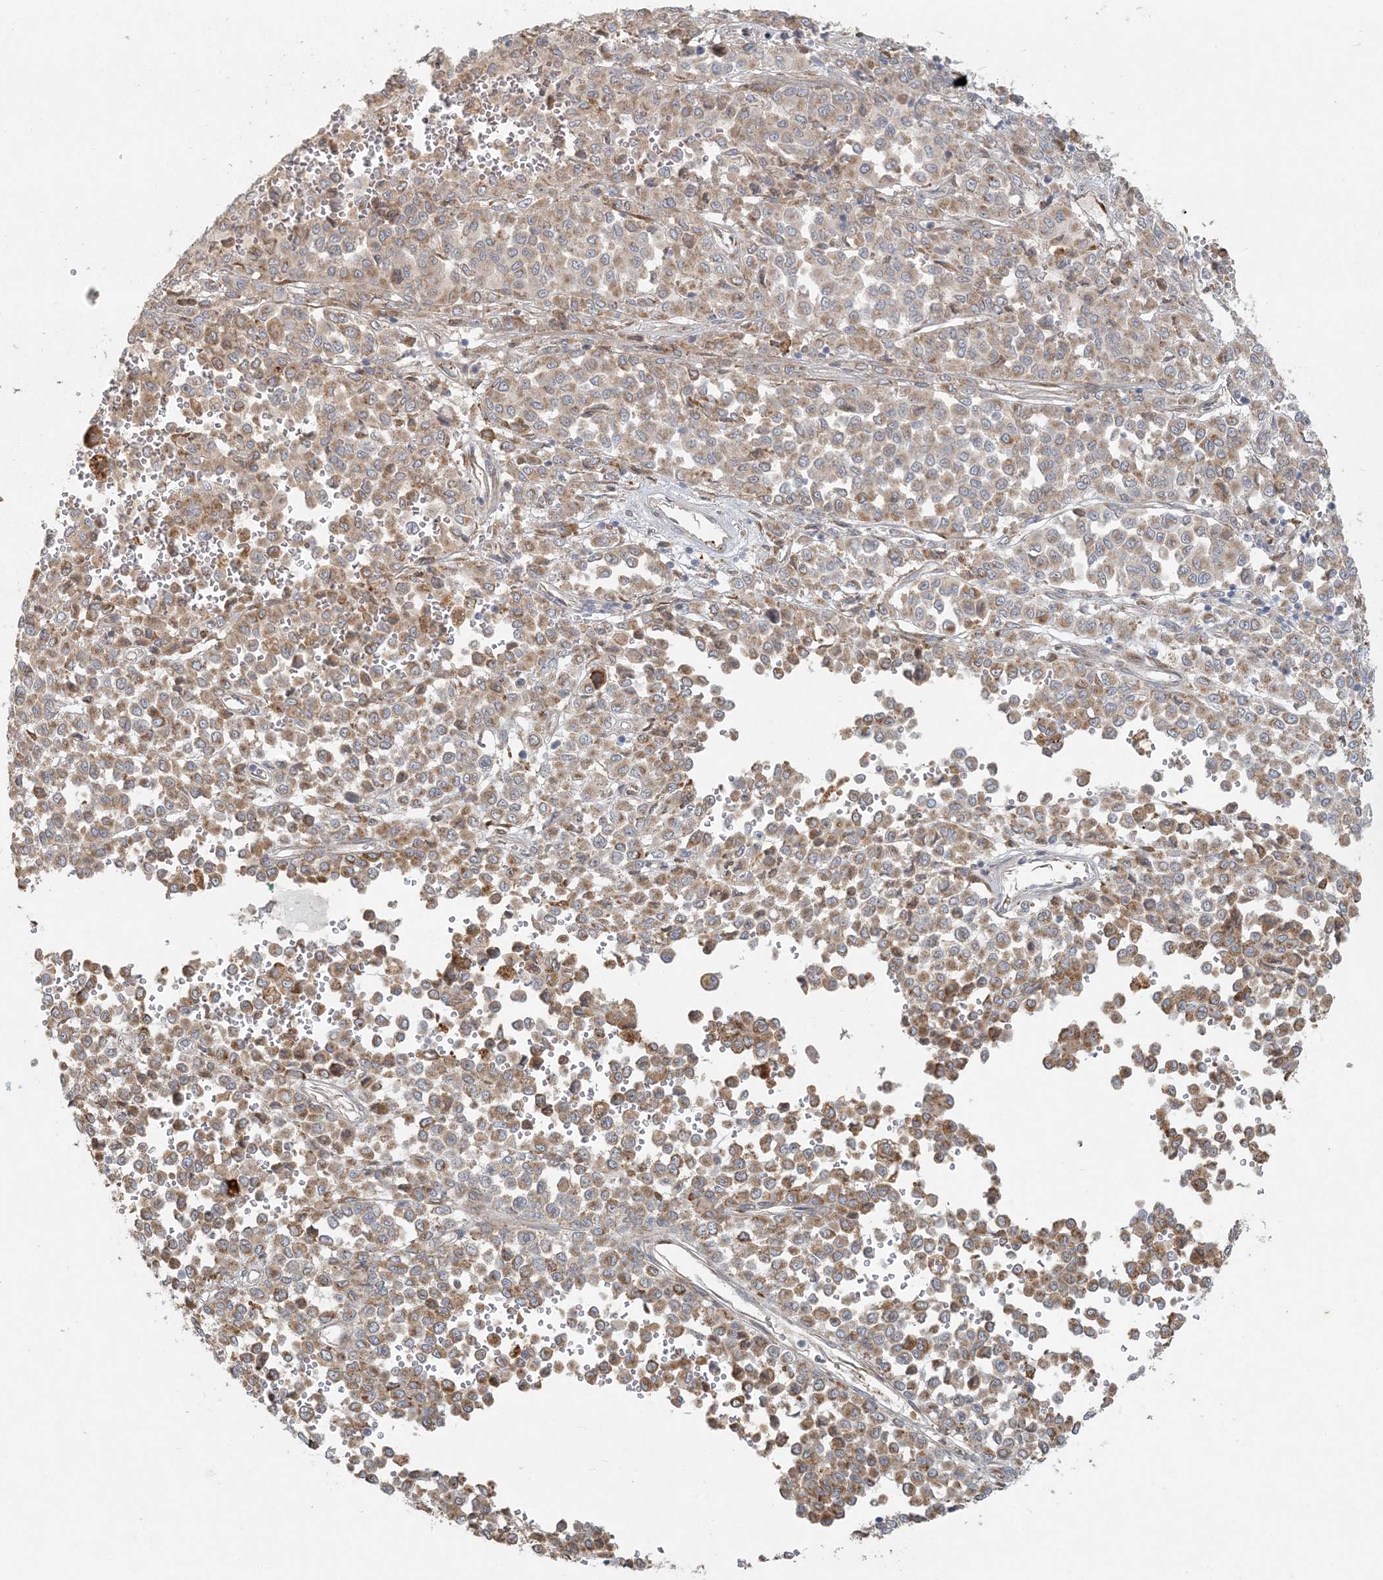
{"staining": {"intensity": "moderate", "quantity": ">75%", "location": "cytoplasmic/membranous"}, "tissue": "melanoma", "cell_type": "Tumor cells", "image_type": "cancer", "snomed": [{"axis": "morphology", "description": "Malignant melanoma, Metastatic site"}, {"axis": "topography", "description": "Pancreas"}], "caption": "A micrograph of human malignant melanoma (metastatic site) stained for a protein shows moderate cytoplasmic/membranous brown staining in tumor cells.", "gene": "HACL1", "patient": {"sex": "female", "age": 30}}